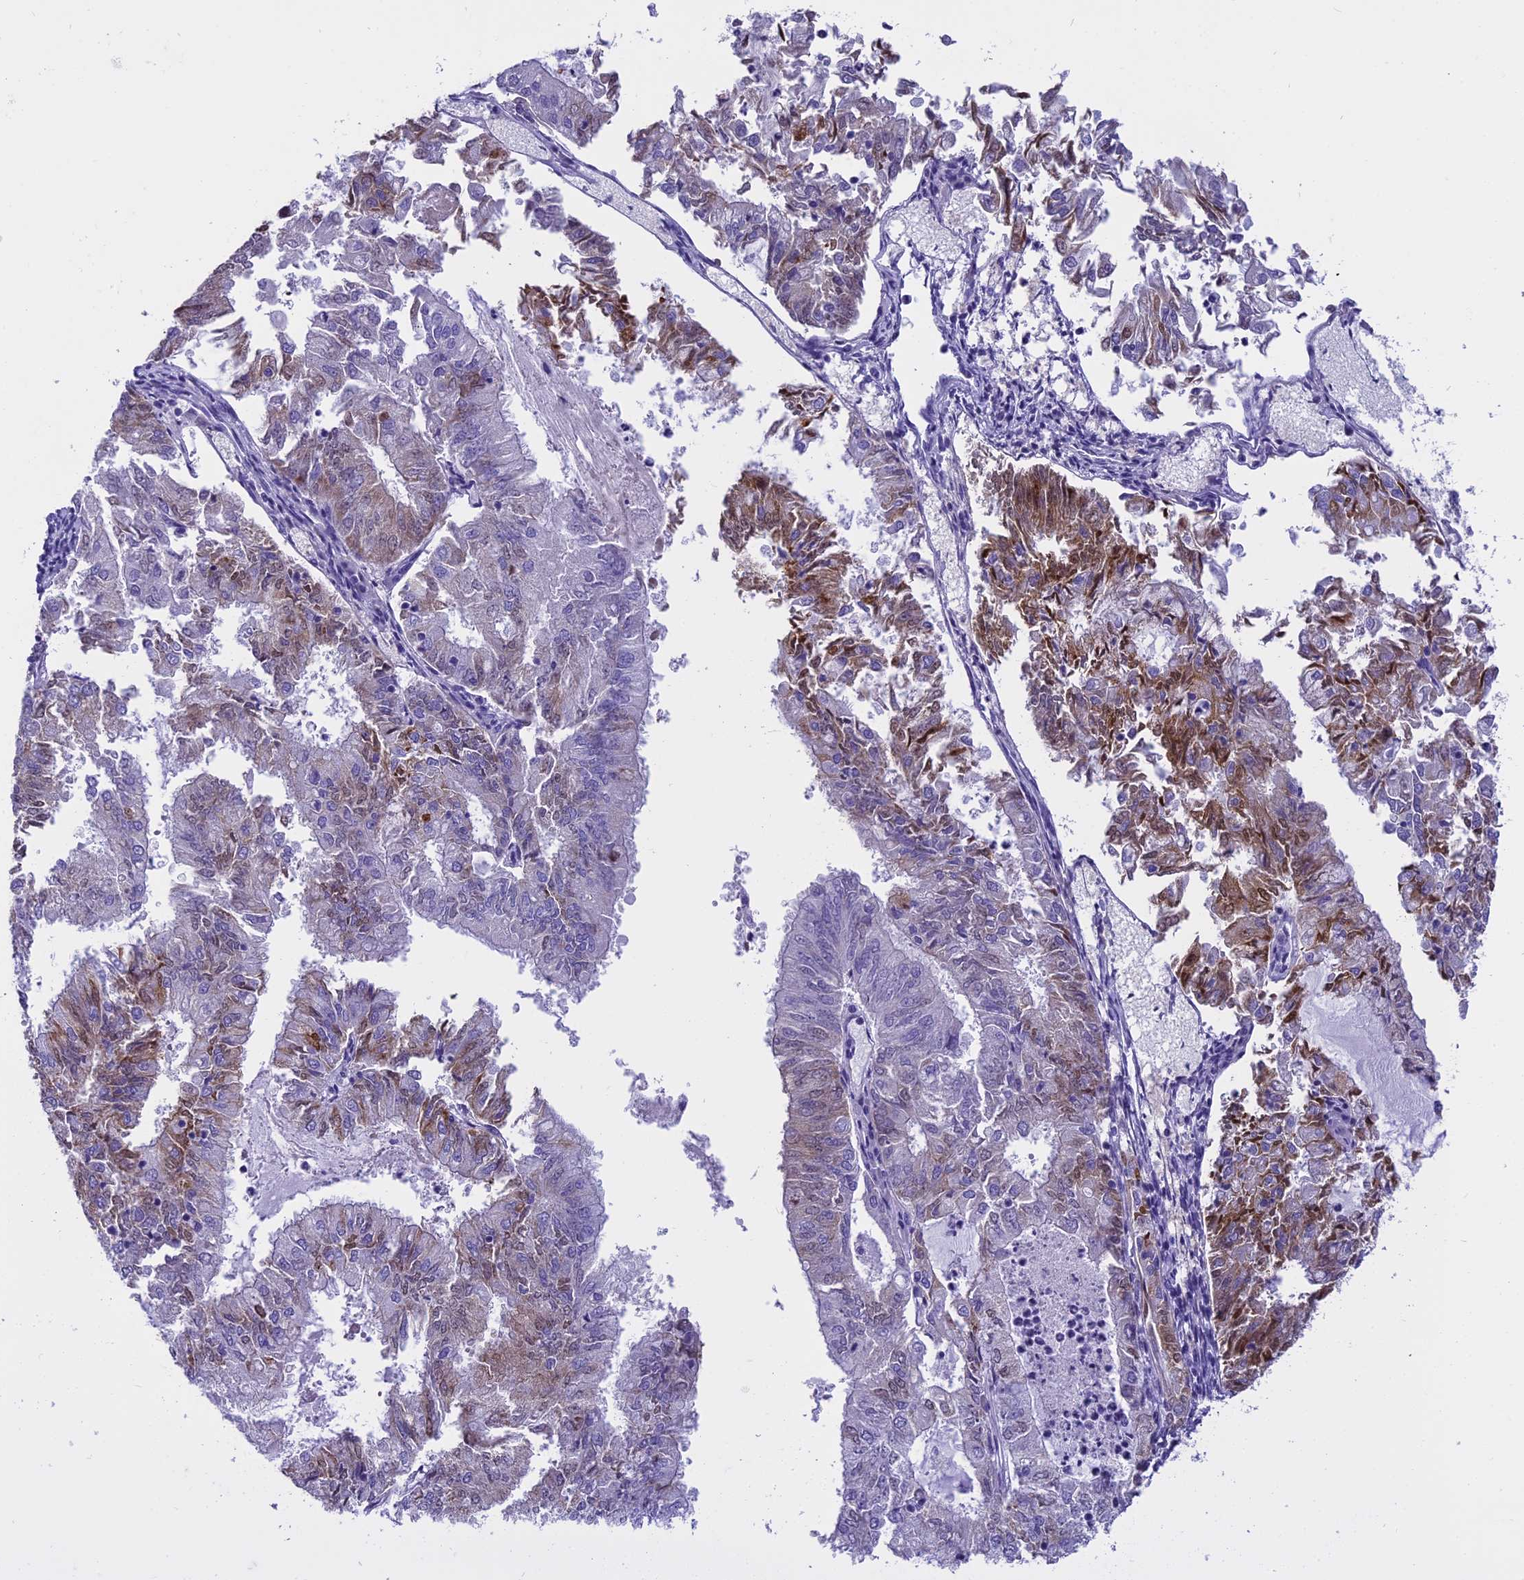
{"staining": {"intensity": "moderate", "quantity": "25%-75%", "location": "cytoplasmic/membranous"}, "tissue": "endometrial cancer", "cell_type": "Tumor cells", "image_type": "cancer", "snomed": [{"axis": "morphology", "description": "Adenocarcinoma, NOS"}, {"axis": "topography", "description": "Endometrium"}], "caption": "This micrograph displays endometrial adenocarcinoma stained with immunohistochemistry (IHC) to label a protein in brown. The cytoplasmic/membranous of tumor cells show moderate positivity for the protein. Nuclei are counter-stained blue.", "gene": "KCTD14", "patient": {"sex": "female", "age": 57}}